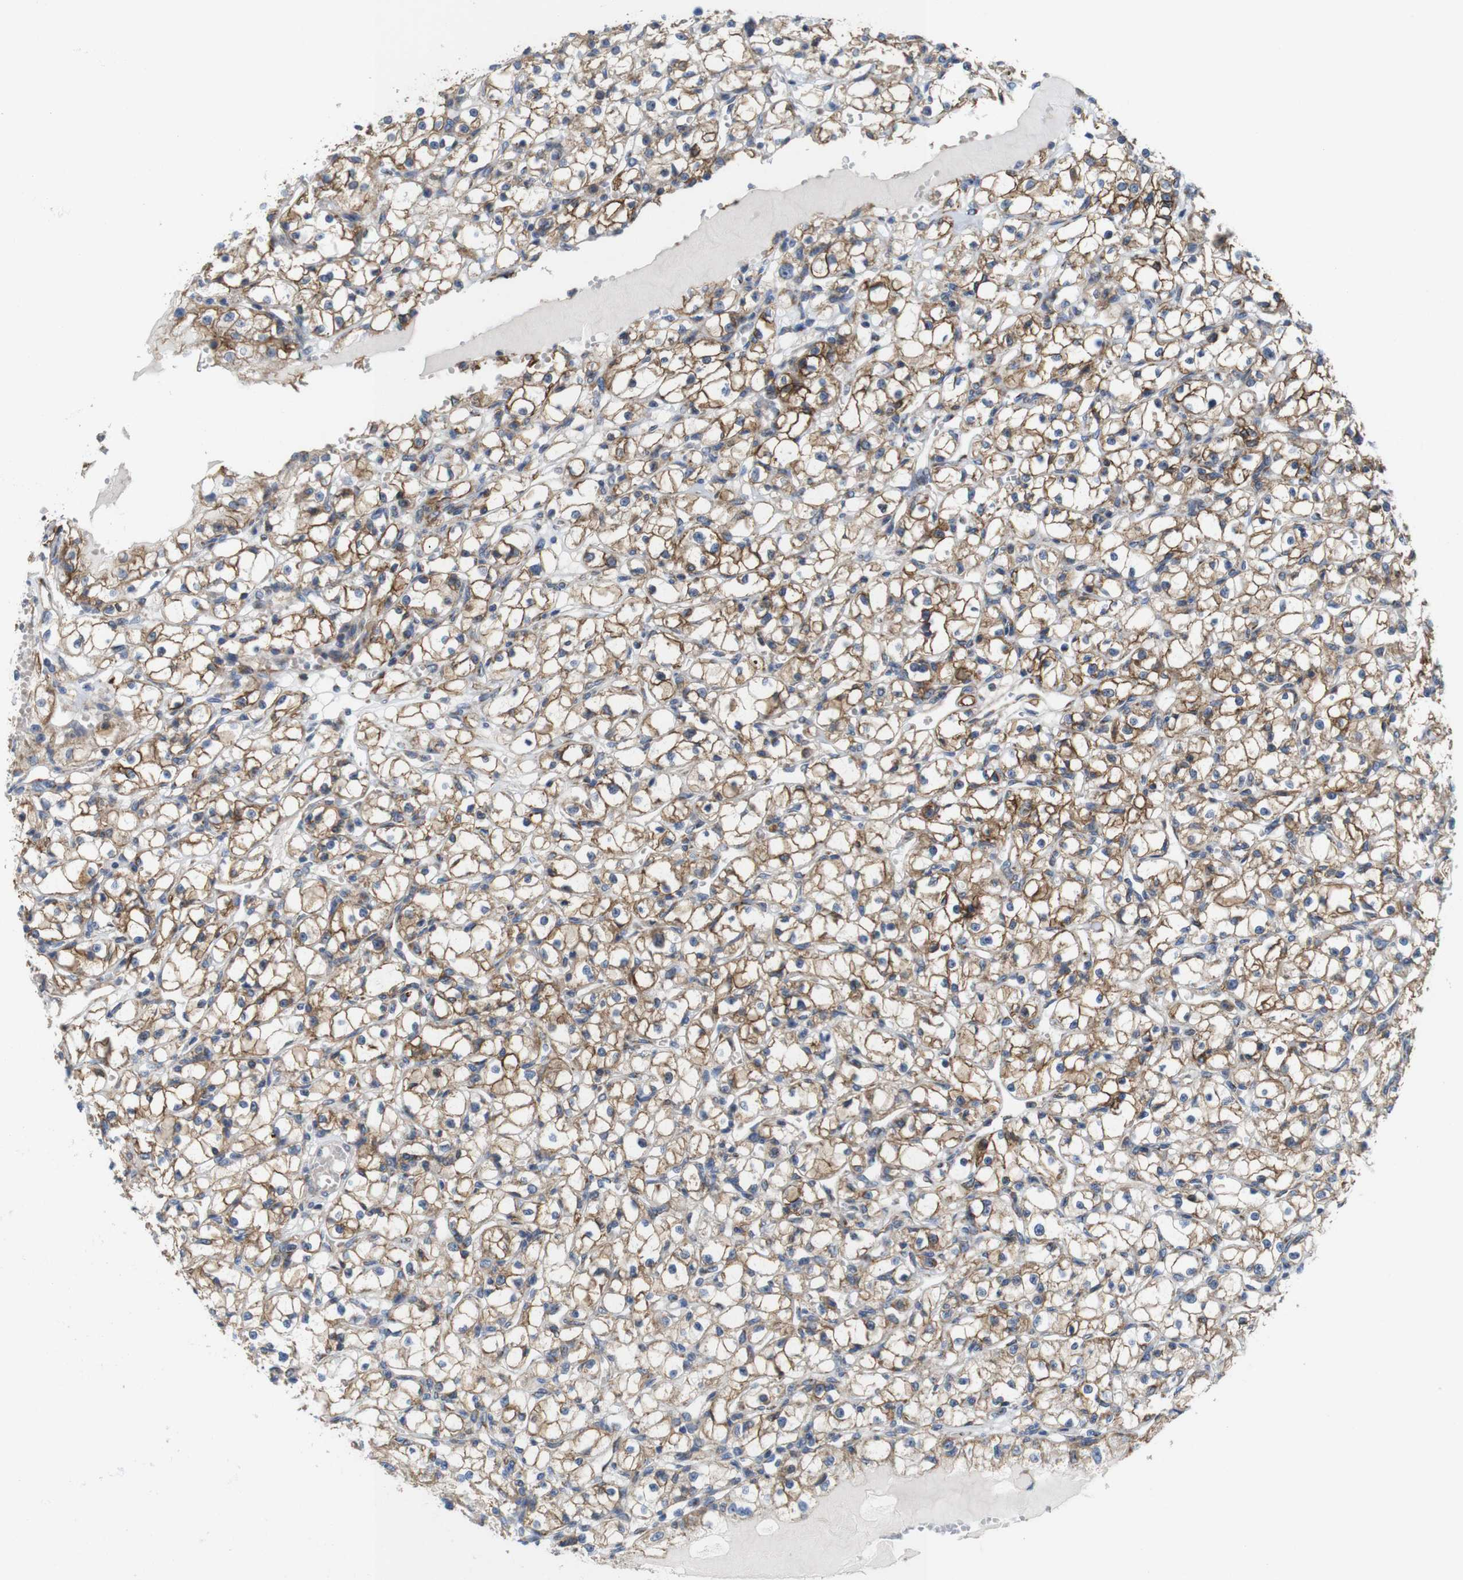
{"staining": {"intensity": "moderate", "quantity": "25%-75%", "location": "cytoplasmic/membranous"}, "tissue": "renal cancer", "cell_type": "Tumor cells", "image_type": "cancer", "snomed": [{"axis": "morphology", "description": "Adenocarcinoma, NOS"}, {"axis": "topography", "description": "Kidney"}], "caption": "Moderate cytoplasmic/membranous staining for a protein is identified in about 25%-75% of tumor cells of adenocarcinoma (renal) using immunohistochemistry (IHC).", "gene": "EFCAB14", "patient": {"sex": "male", "age": 56}}